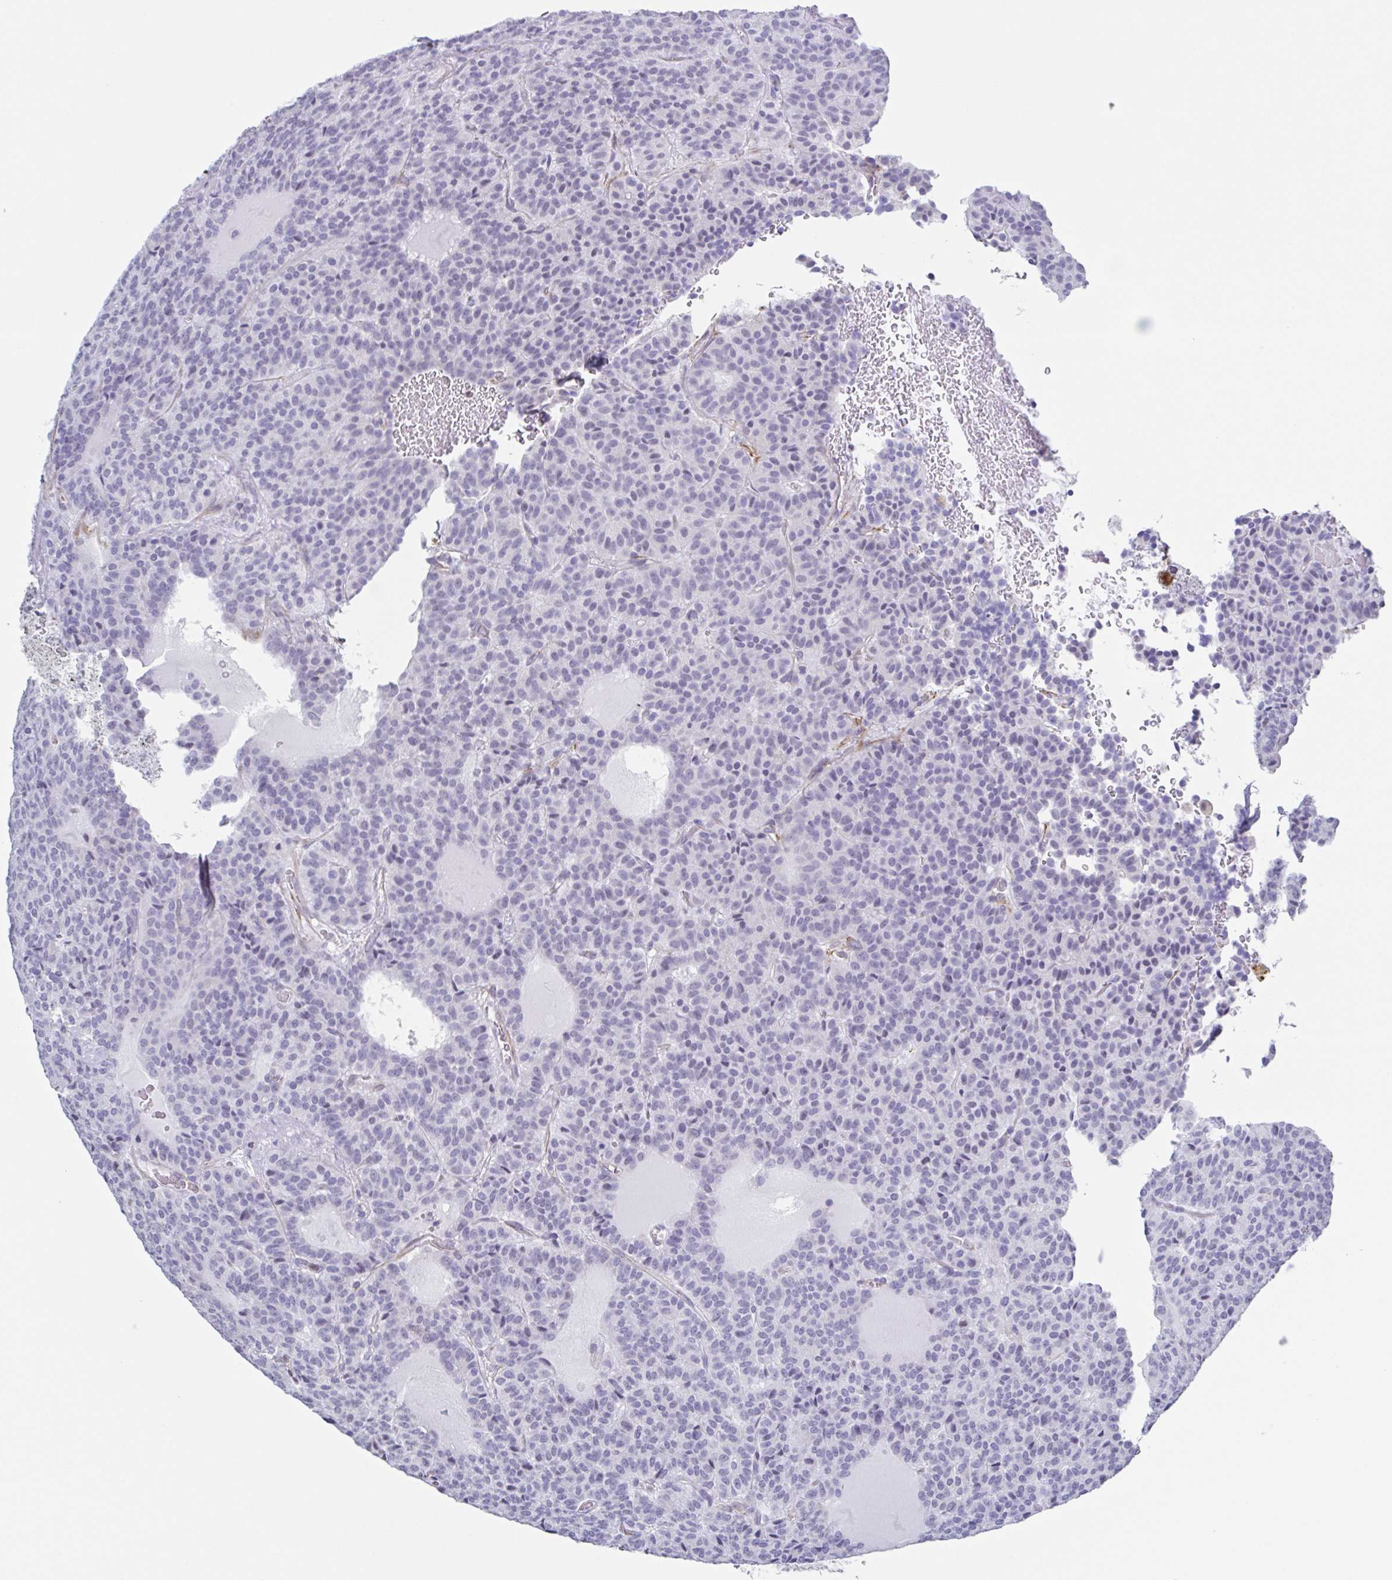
{"staining": {"intensity": "negative", "quantity": "none", "location": "none"}, "tissue": "carcinoid", "cell_type": "Tumor cells", "image_type": "cancer", "snomed": [{"axis": "morphology", "description": "Carcinoid, malignant, NOS"}, {"axis": "topography", "description": "Lung"}], "caption": "There is no significant expression in tumor cells of carcinoid (malignant).", "gene": "PBOV1", "patient": {"sex": "male", "age": 70}}